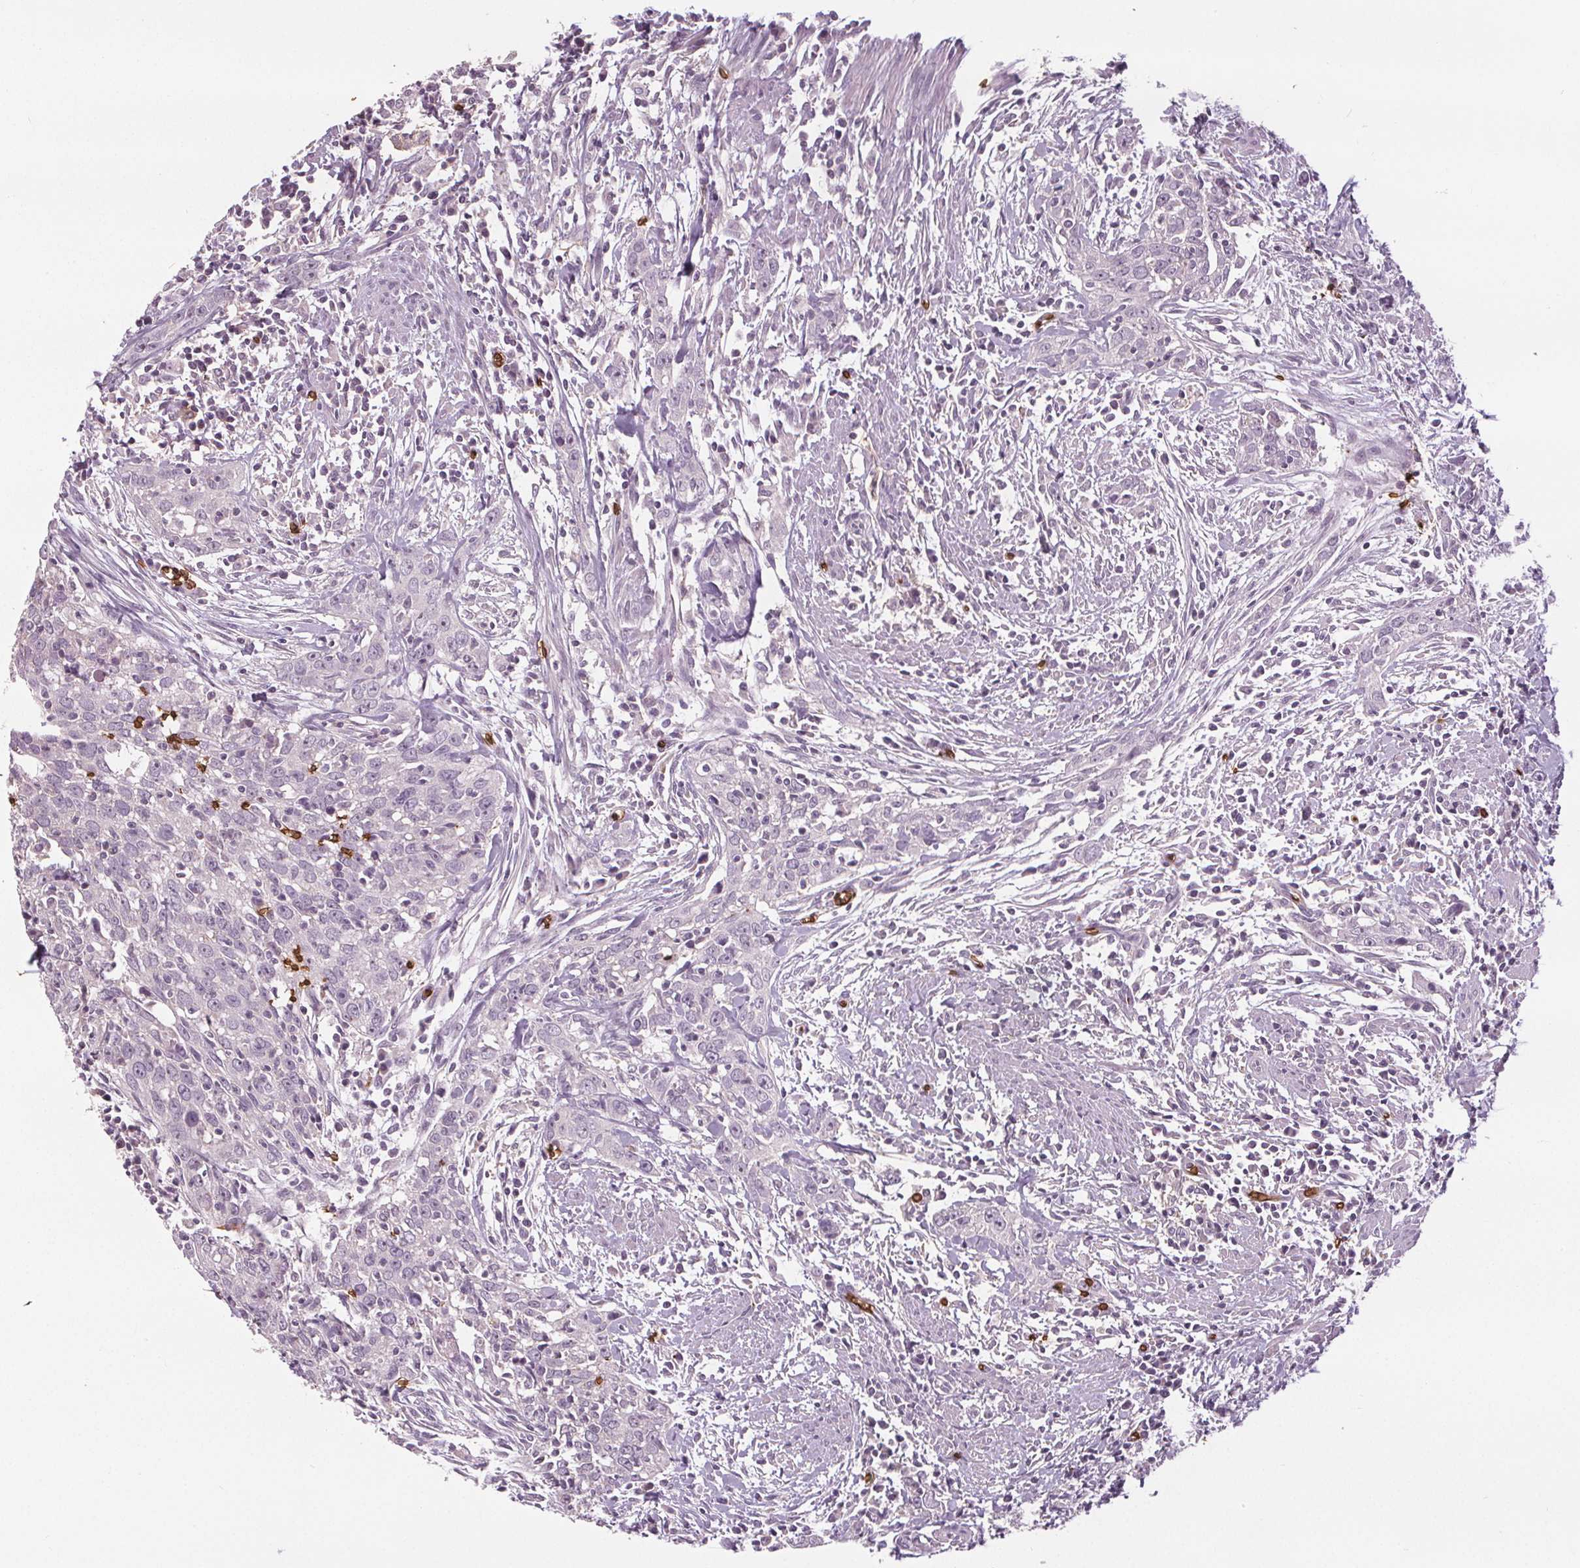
{"staining": {"intensity": "negative", "quantity": "none", "location": "none"}, "tissue": "urothelial cancer", "cell_type": "Tumor cells", "image_type": "cancer", "snomed": [{"axis": "morphology", "description": "Urothelial carcinoma, High grade"}, {"axis": "topography", "description": "Urinary bladder"}], "caption": "Tumor cells are negative for brown protein staining in urothelial carcinoma (high-grade).", "gene": "SLC4A1", "patient": {"sex": "male", "age": 83}}